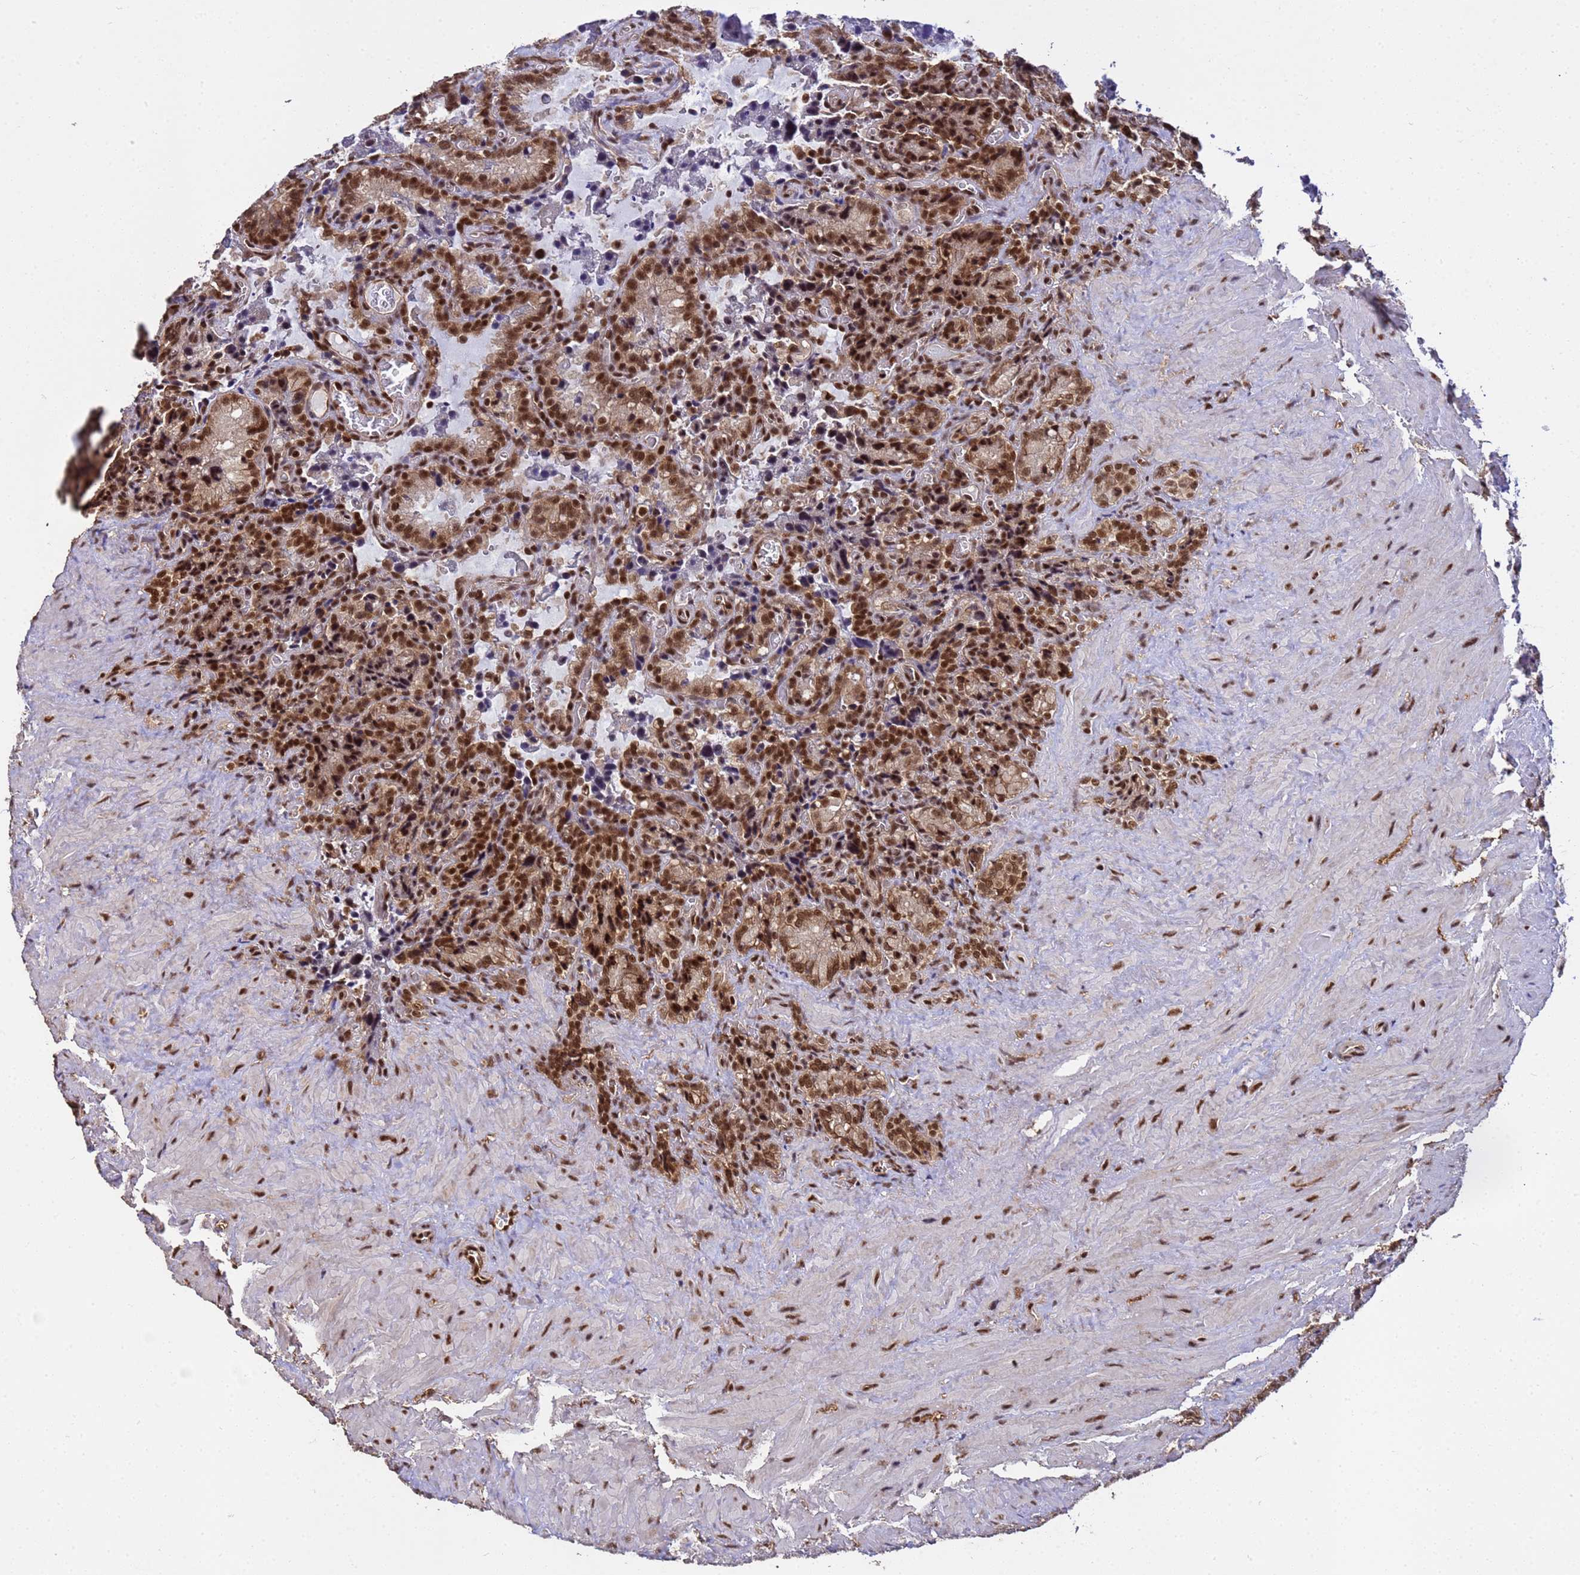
{"staining": {"intensity": "strong", "quantity": ">75%", "location": "cytoplasmic/membranous,nuclear"}, "tissue": "seminal vesicle", "cell_type": "Glandular cells", "image_type": "normal", "snomed": [{"axis": "morphology", "description": "Normal tissue, NOS"}, {"axis": "topography", "description": "Seminal veicle"}], "caption": "Protein expression analysis of unremarkable seminal vesicle reveals strong cytoplasmic/membranous,nuclear positivity in approximately >75% of glandular cells. (IHC, brightfield microscopy, high magnification).", "gene": "SYF2", "patient": {"sex": "male", "age": 62}}